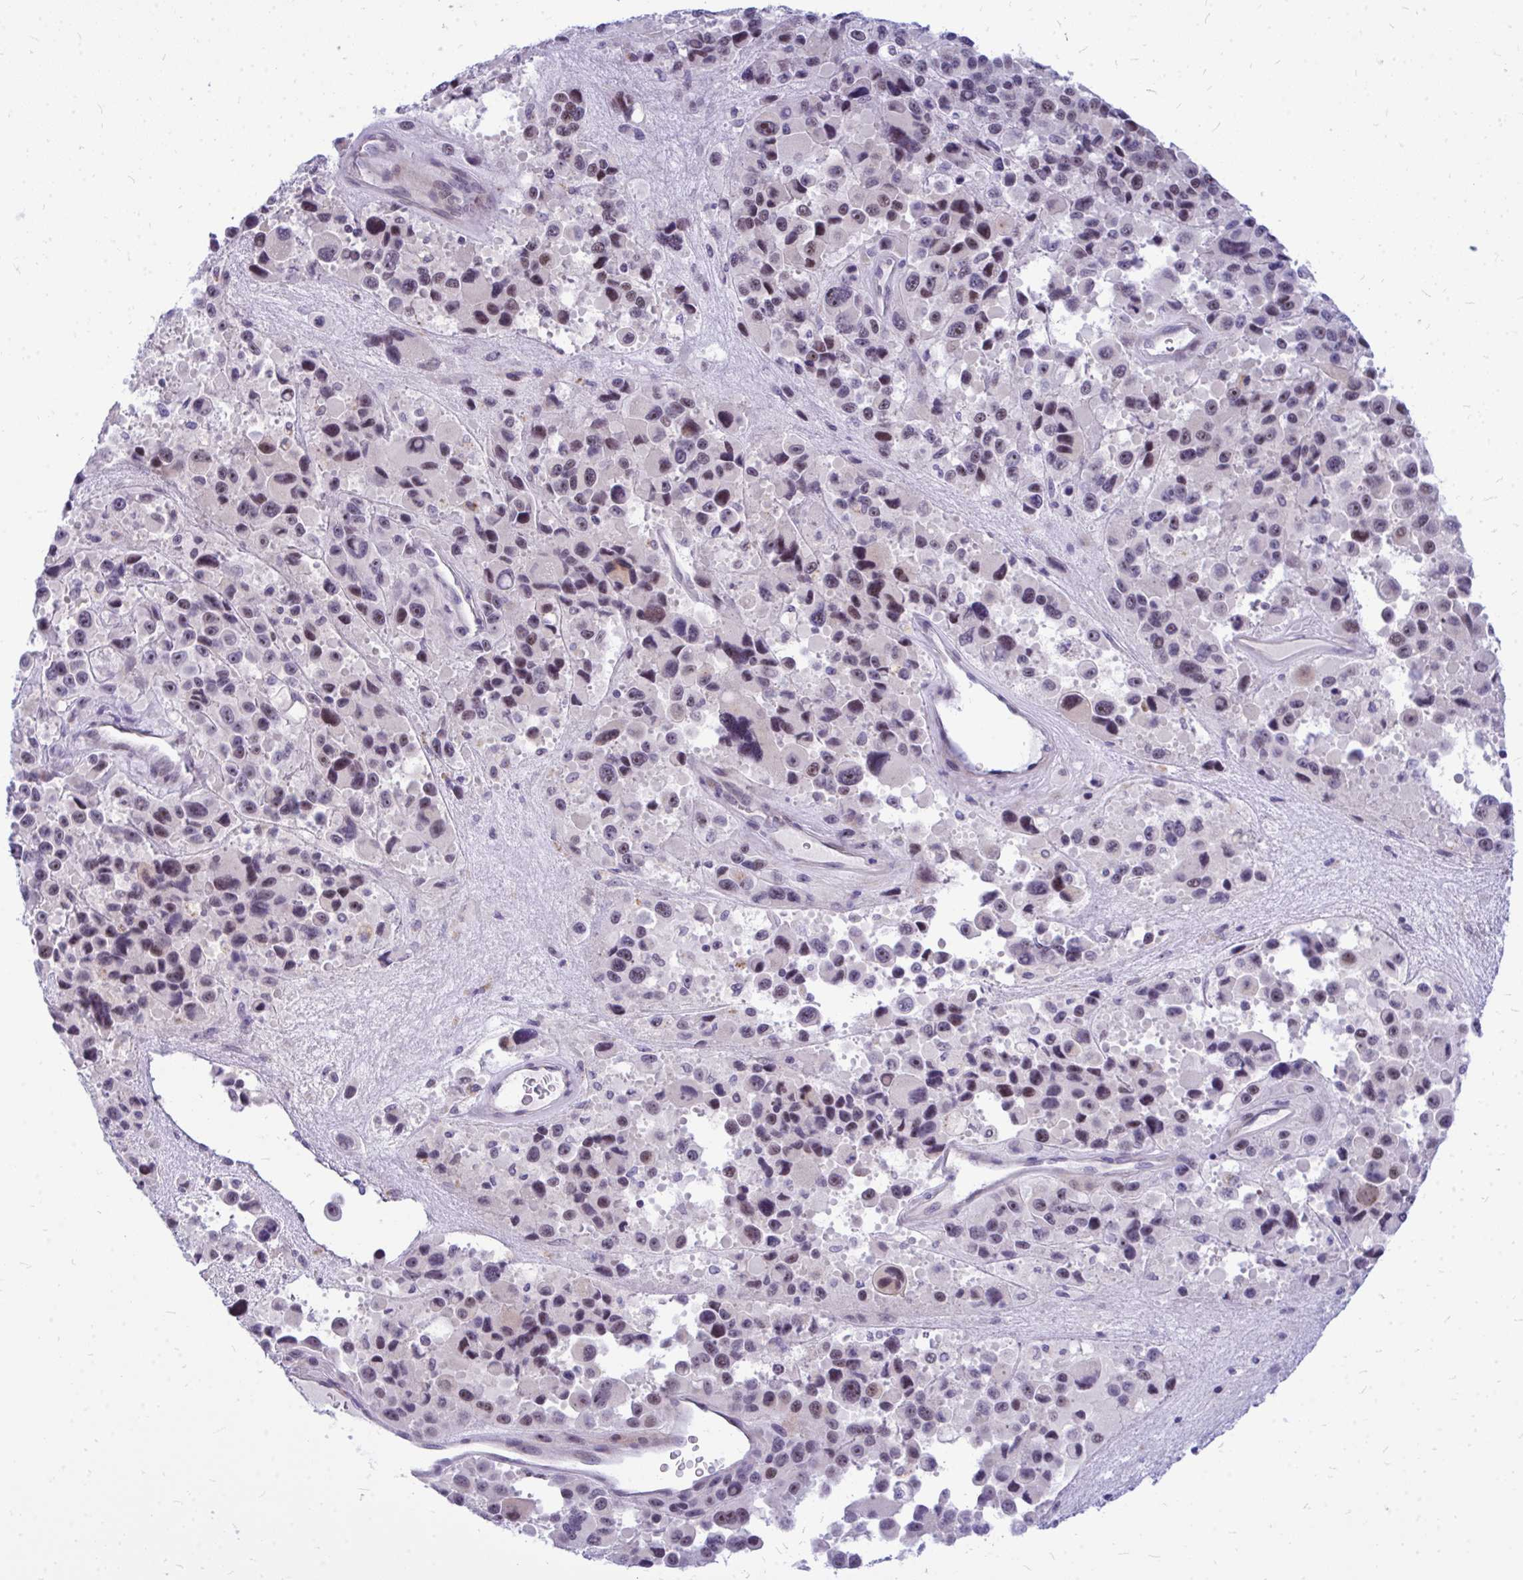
{"staining": {"intensity": "weak", "quantity": "25%-75%", "location": "nuclear"}, "tissue": "melanoma", "cell_type": "Tumor cells", "image_type": "cancer", "snomed": [{"axis": "morphology", "description": "Malignant melanoma, Metastatic site"}, {"axis": "topography", "description": "Lymph node"}], "caption": "High-power microscopy captured an immunohistochemistry (IHC) photomicrograph of malignant melanoma (metastatic site), revealing weak nuclear expression in approximately 25%-75% of tumor cells.", "gene": "ZSCAN25", "patient": {"sex": "female", "age": 65}}